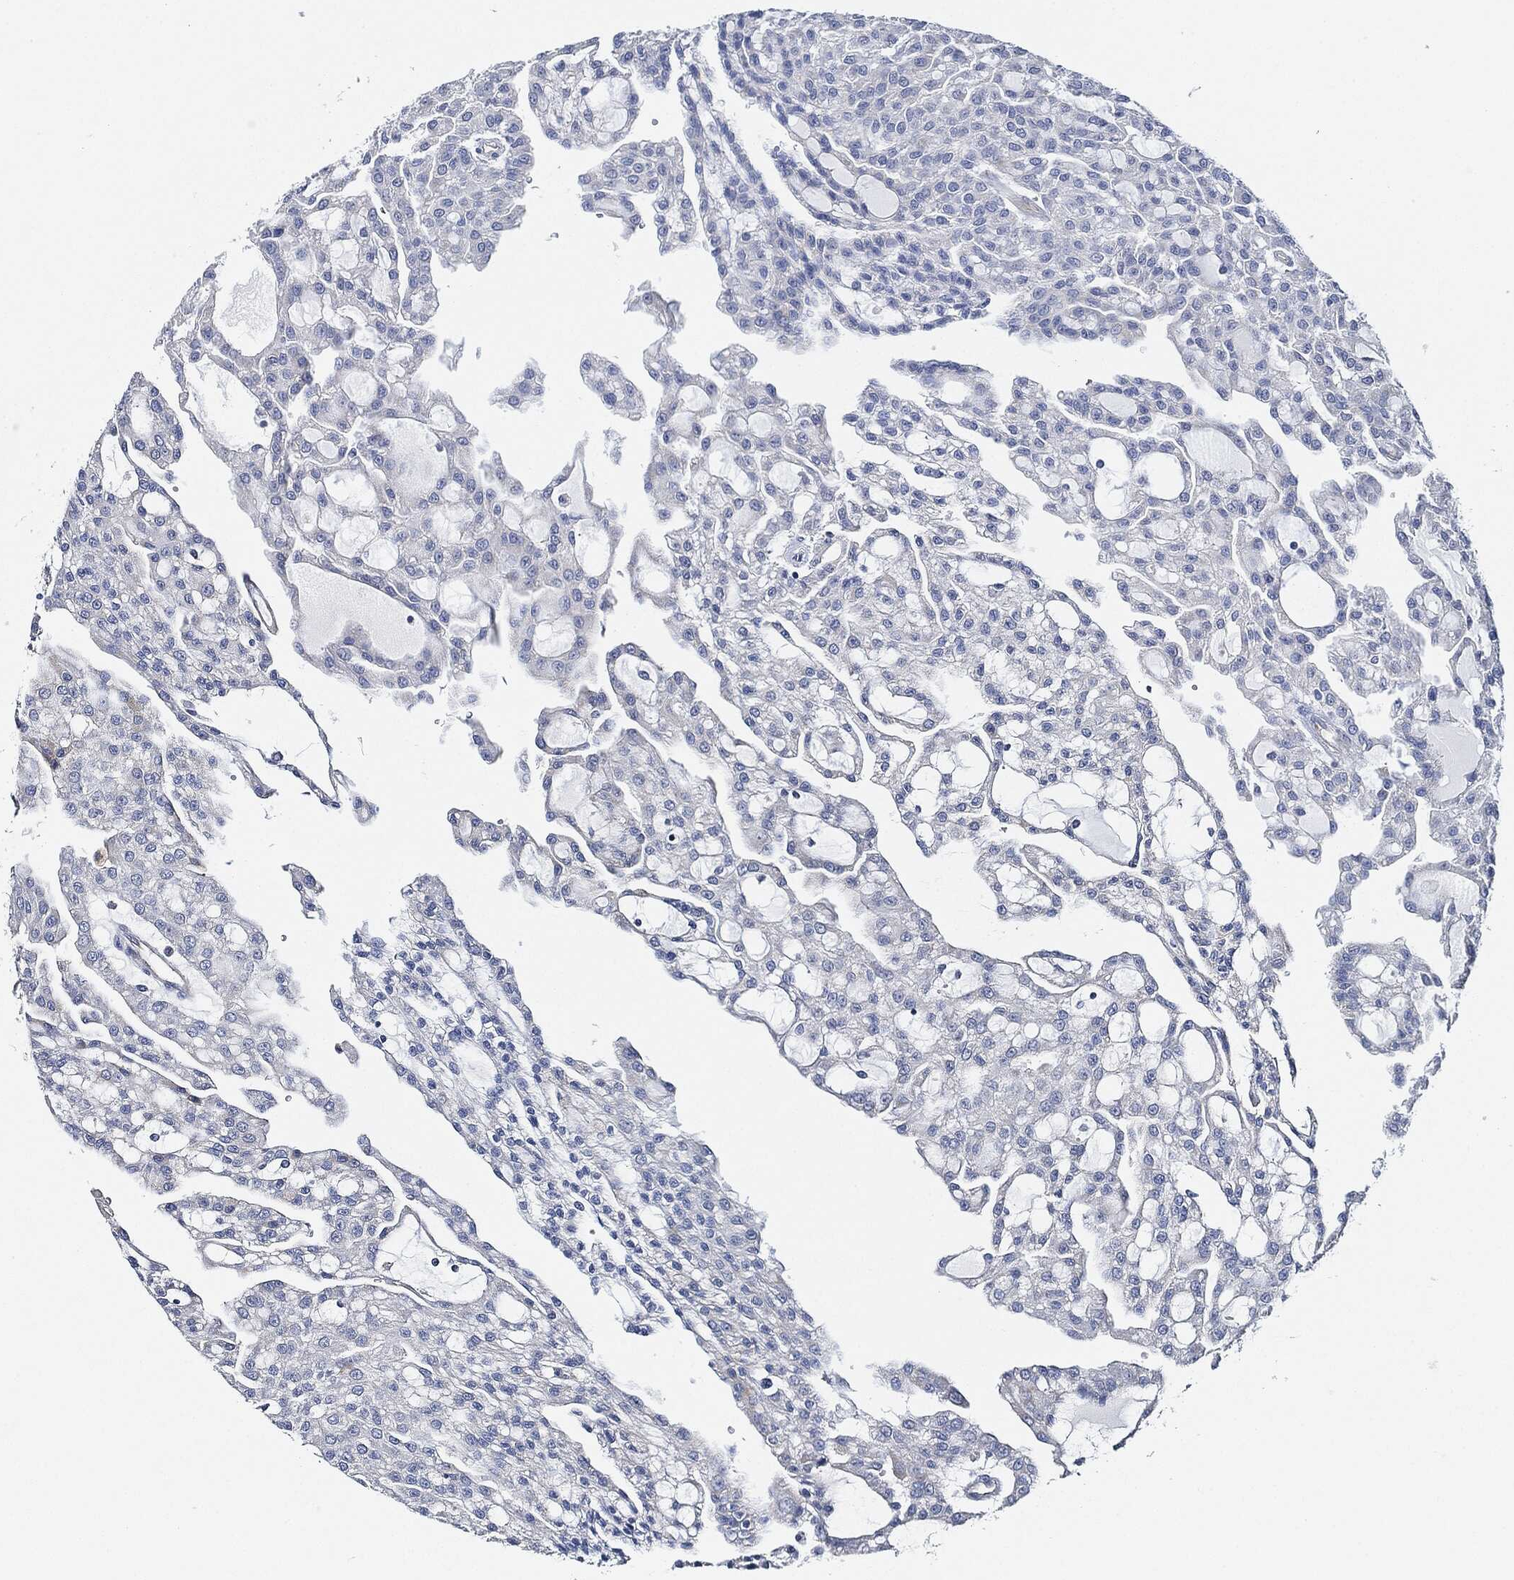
{"staining": {"intensity": "negative", "quantity": "none", "location": "none"}, "tissue": "renal cancer", "cell_type": "Tumor cells", "image_type": "cancer", "snomed": [{"axis": "morphology", "description": "Adenocarcinoma, NOS"}, {"axis": "topography", "description": "Kidney"}], "caption": "Tumor cells show no significant protein positivity in renal cancer.", "gene": "THSD1", "patient": {"sex": "male", "age": 63}}